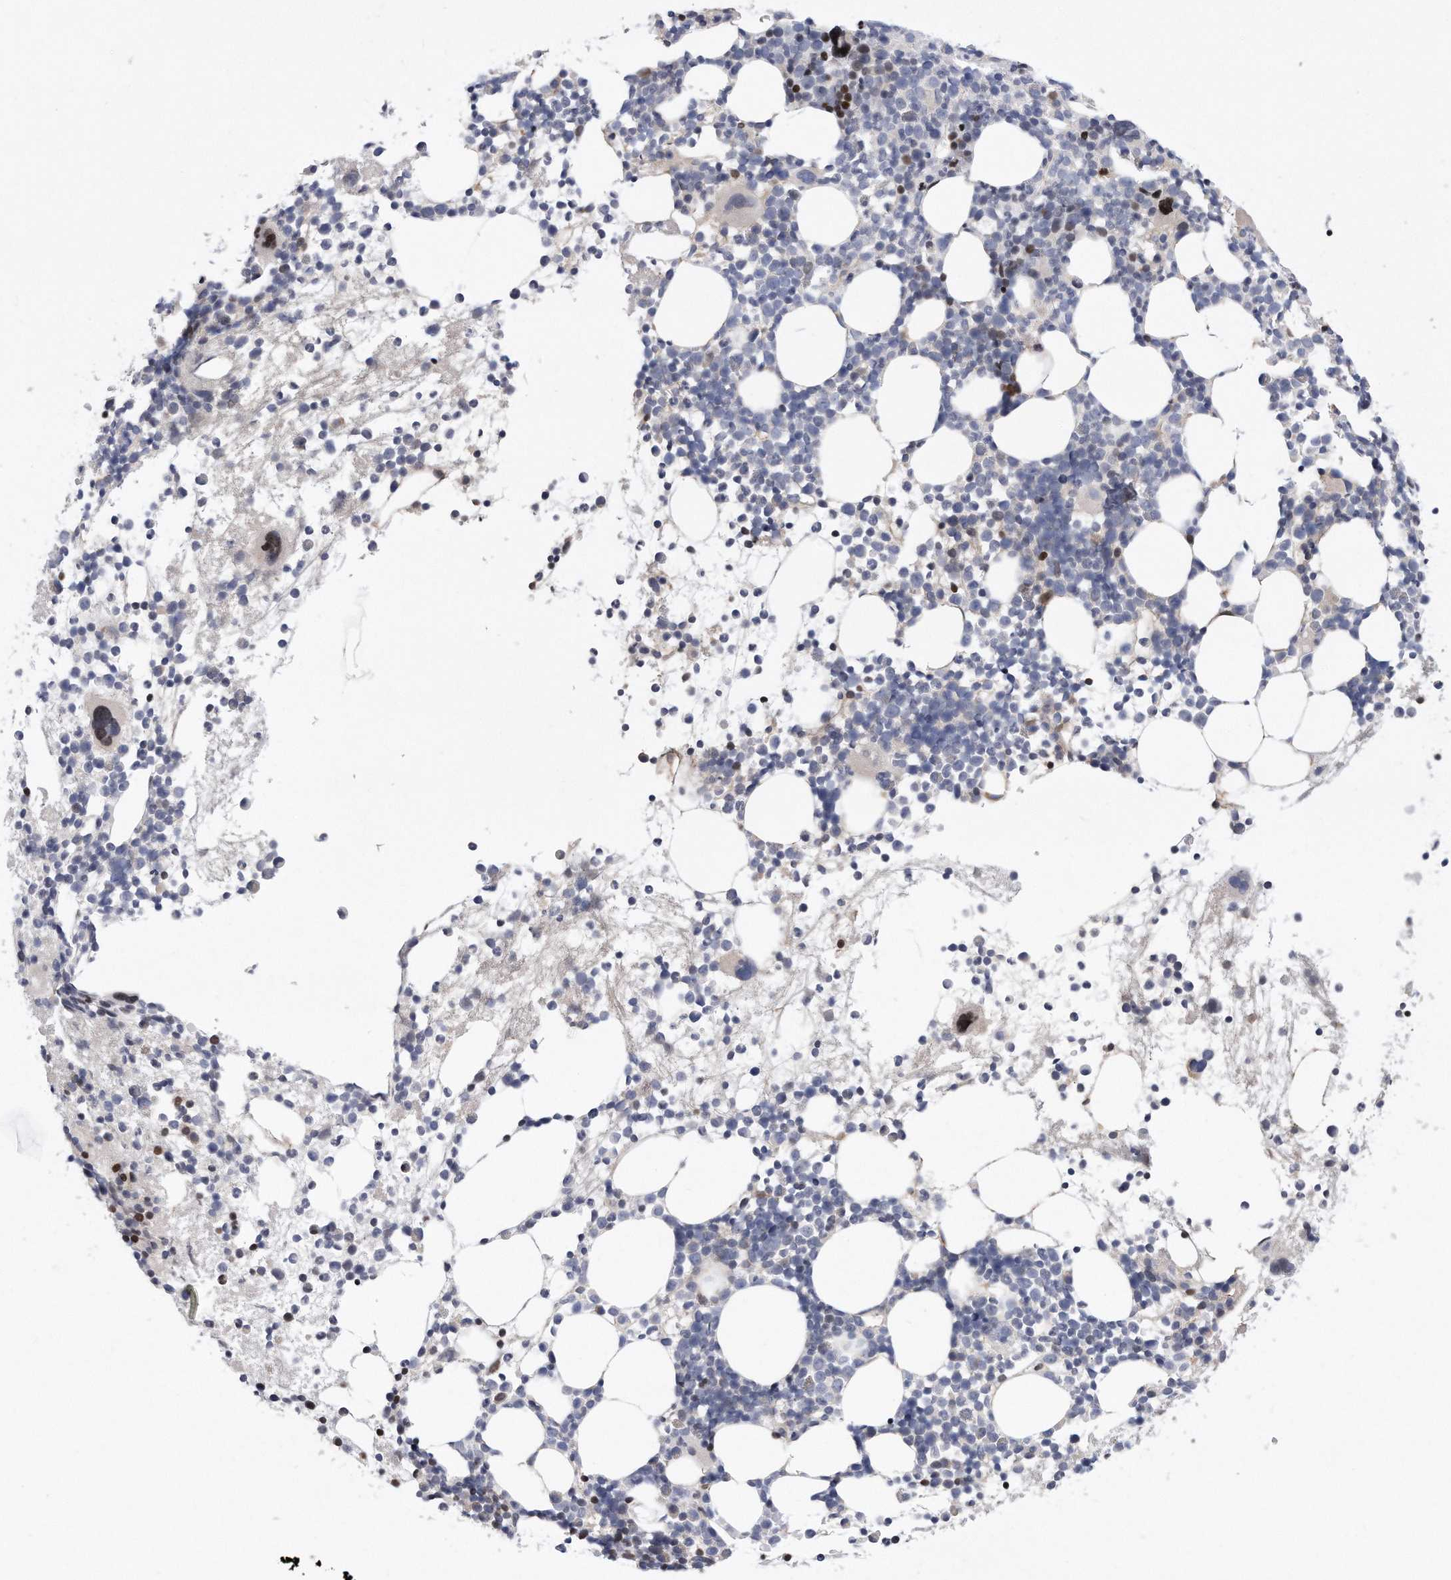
{"staining": {"intensity": "negative", "quantity": "none", "location": "none"}, "tissue": "bone marrow", "cell_type": "Hematopoietic cells", "image_type": "normal", "snomed": [{"axis": "morphology", "description": "Normal tissue, NOS"}, {"axis": "topography", "description": "Bone marrow"}], "caption": "Immunohistochemistry (IHC) image of benign bone marrow stained for a protein (brown), which displays no expression in hematopoietic cells. (Immunohistochemistry, brightfield microscopy, high magnification).", "gene": "CDH12", "patient": {"sex": "female", "age": 57}}